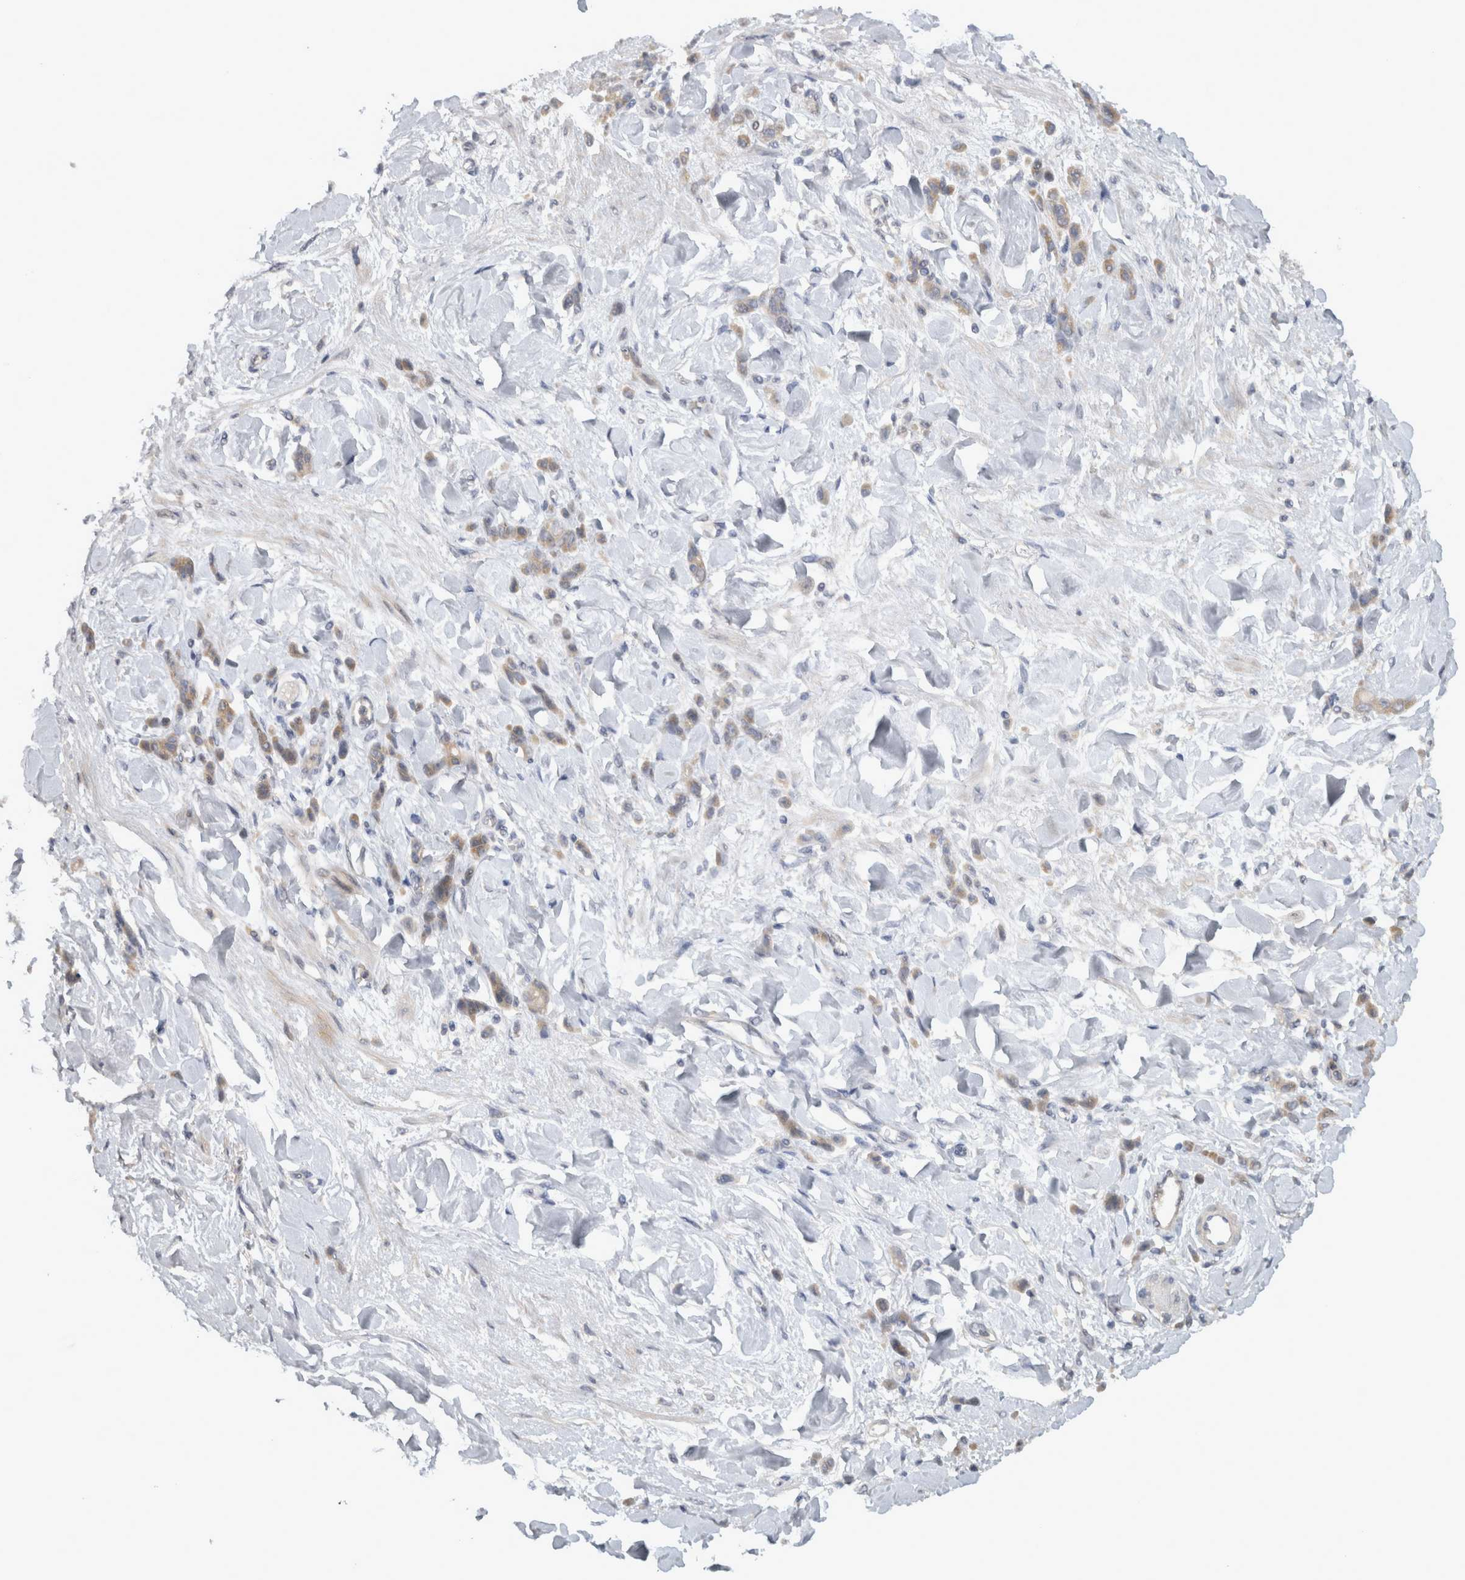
{"staining": {"intensity": "weak", "quantity": ">75%", "location": "cytoplasmic/membranous"}, "tissue": "stomach cancer", "cell_type": "Tumor cells", "image_type": "cancer", "snomed": [{"axis": "morphology", "description": "Normal tissue, NOS"}, {"axis": "morphology", "description": "Adenocarcinoma, NOS"}, {"axis": "topography", "description": "Stomach"}], "caption": "IHC micrograph of neoplastic tissue: human adenocarcinoma (stomach) stained using immunohistochemistry (IHC) shows low levels of weak protein expression localized specifically in the cytoplasmic/membranous of tumor cells, appearing as a cytoplasmic/membranous brown color.", "gene": "VEPH1", "patient": {"sex": "male", "age": 82}}